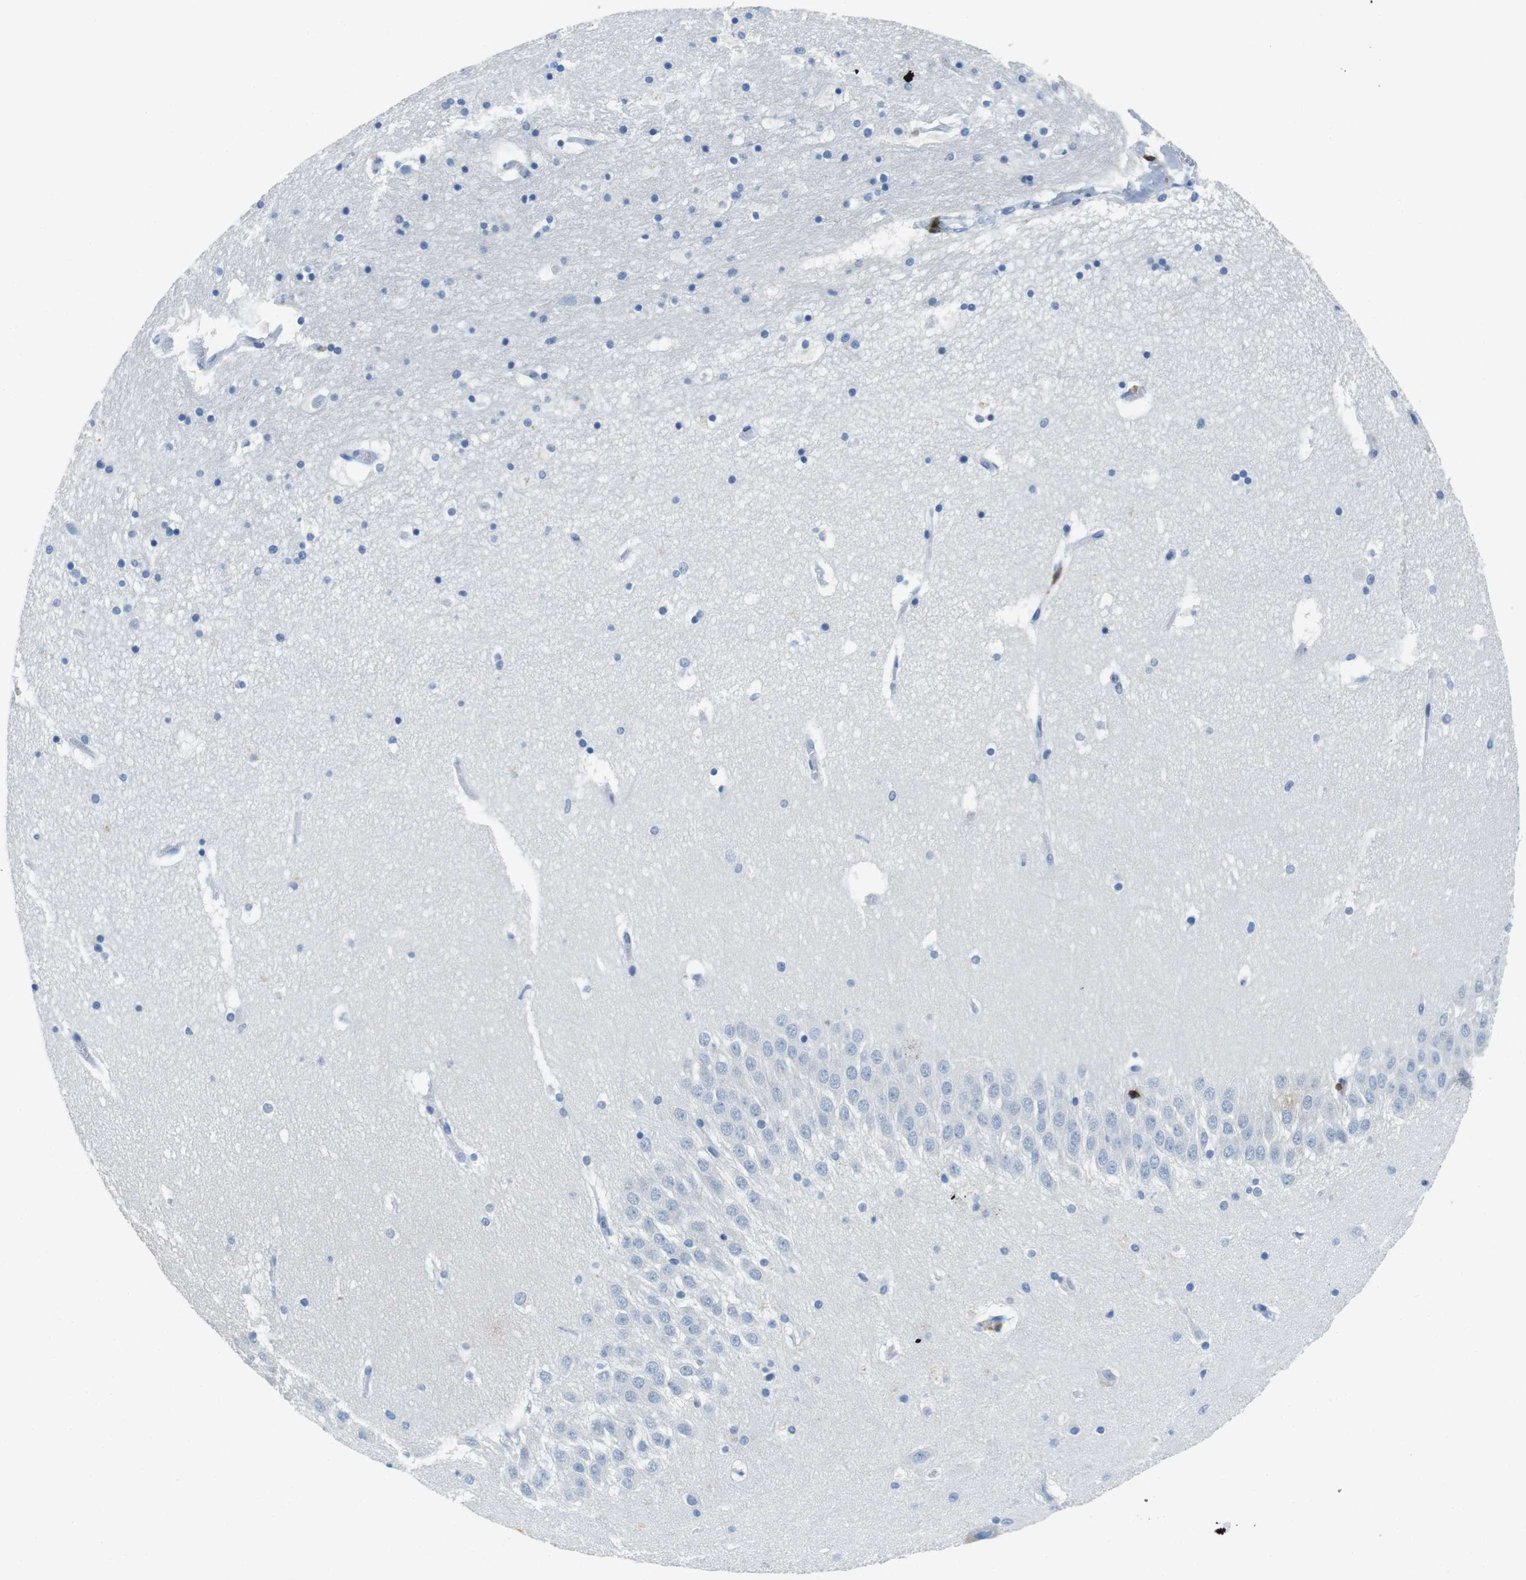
{"staining": {"intensity": "negative", "quantity": "none", "location": "none"}, "tissue": "hippocampus", "cell_type": "Glial cells", "image_type": "normal", "snomed": [{"axis": "morphology", "description": "Normal tissue, NOS"}, {"axis": "topography", "description": "Hippocampus"}], "caption": "This is an IHC histopathology image of unremarkable hippocampus. There is no expression in glial cells.", "gene": "LAT", "patient": {"sex": "male", "age": 45}}